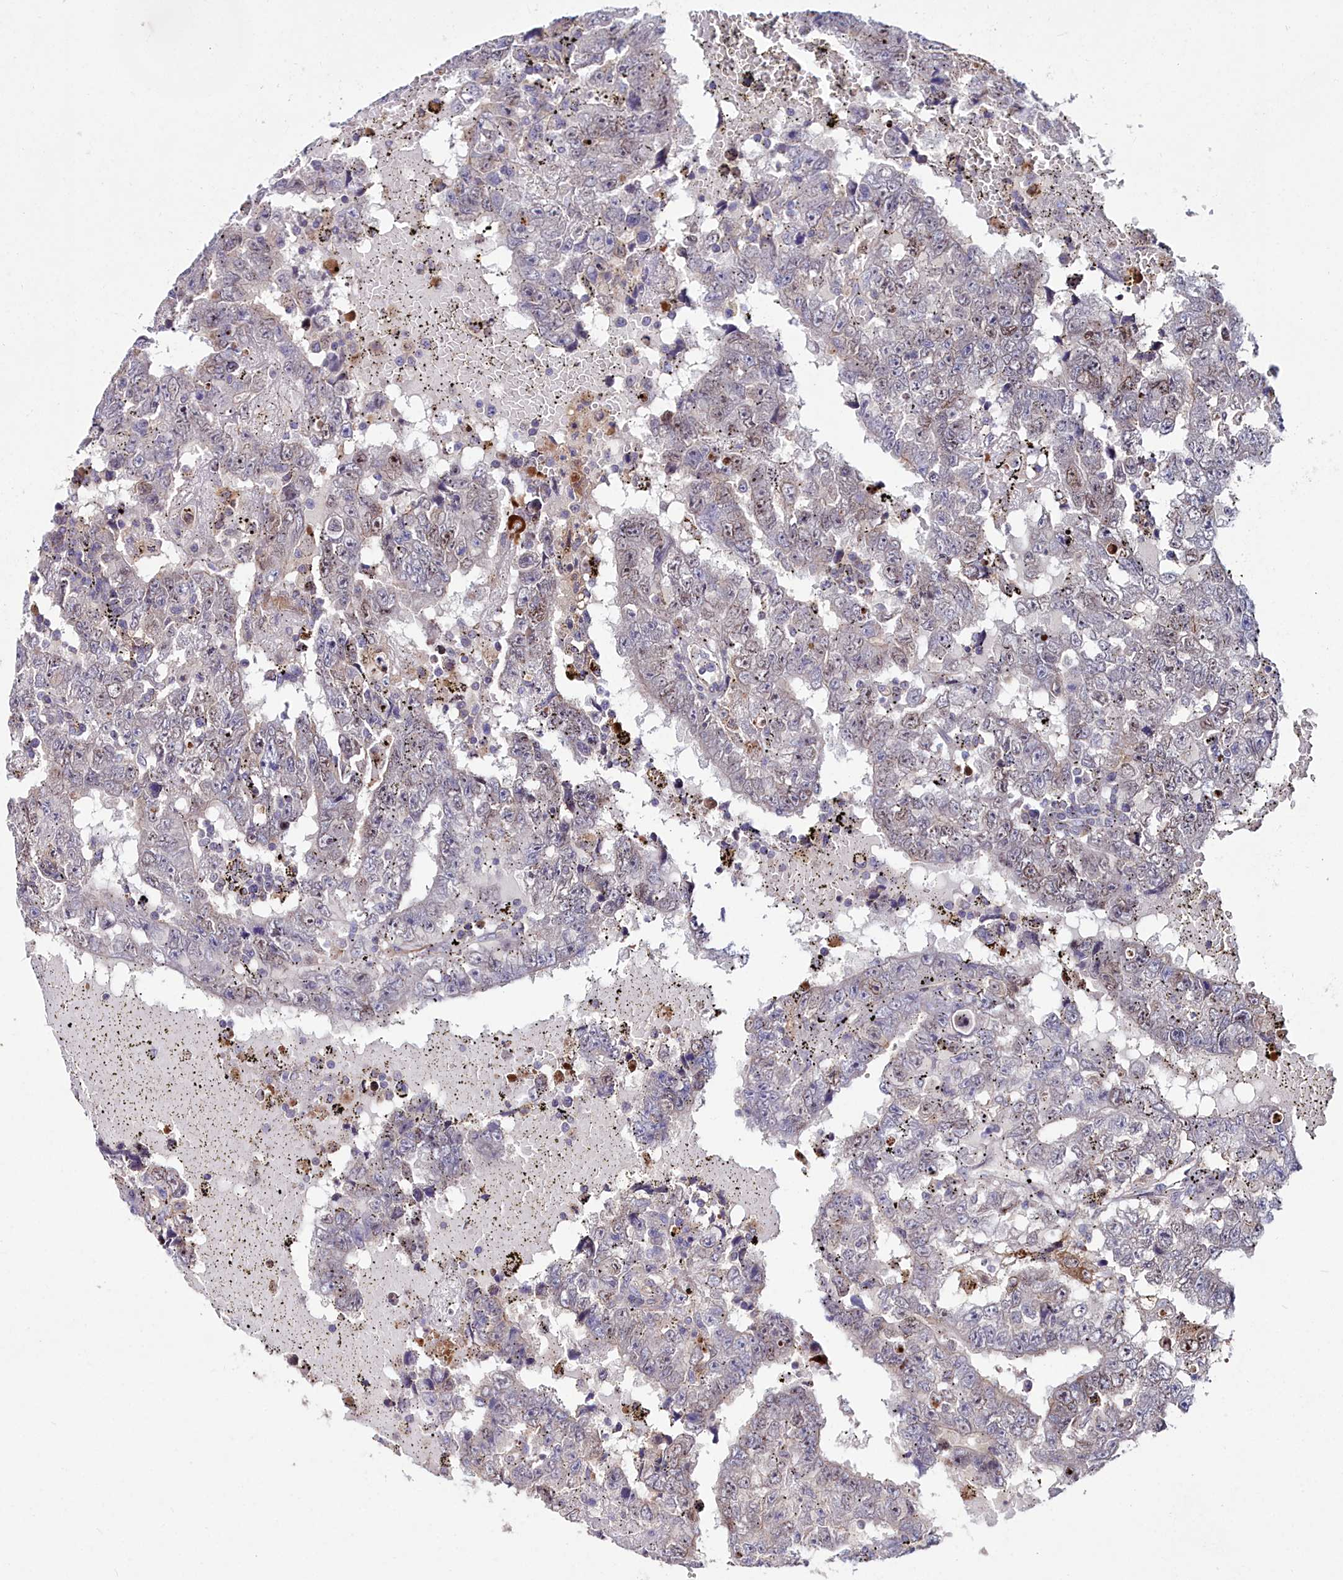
{"staining": {"intensity": "weak", "quantity": "25%-75%", "location": "cytoplasmic/membranous"}, "tissue": "testis cancer", "cell_type": "Tumor cells", "image_type": "cancer", "snomed": [{"axis": "morphology", "description": "Carcinoma, Embryonal, NOS"}, {"axis": "topography", "description": "Testis"}], "caption": "Human testis embryonal carcinoma stained with a protein marker reveals weak staining in tumor cells.", "gene": "AMBRA1", "patient": {"sex": "male", "age": 25}}